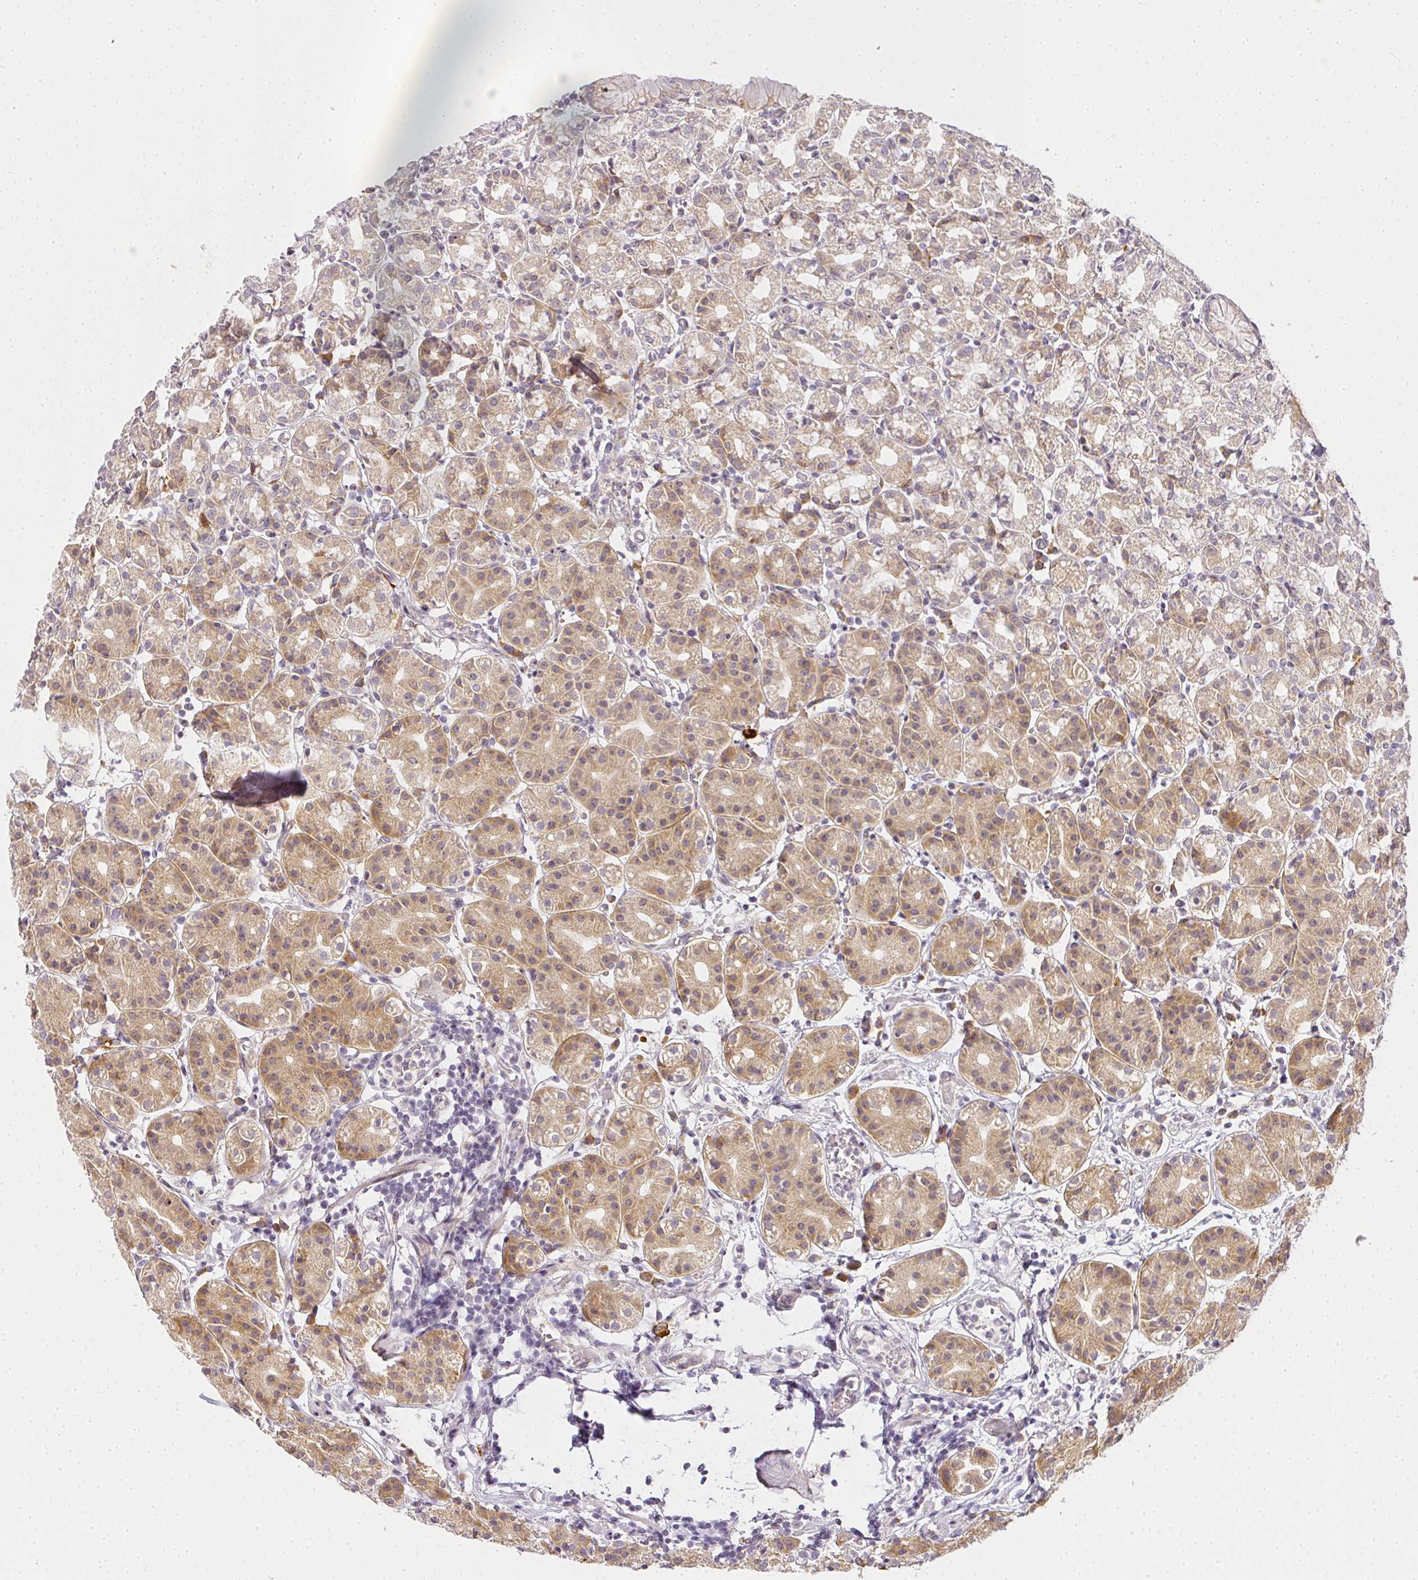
{"staining": {"intensity": "moderate", "quantity": "25%-75%", "location": "cytoplasmic/membranous"}, "tissue": "stomach", "cell_type": "Glandular cells", "image_type": "normal", "snomed": [{"axis": "morphology", "description": "Normal tissue, NOS"}, {"axis": "topography", "description": "Stomach"}], "caption": "Moderate cytoplasmic/membranous protein staining is appreciated in approximately 25%-75% of glandular cells in stomach. (brown staining indicates protein expression, while blue staining denotes nuclei).", "gene": "MED19", "patient": {"sex": "female", "age": 57}}